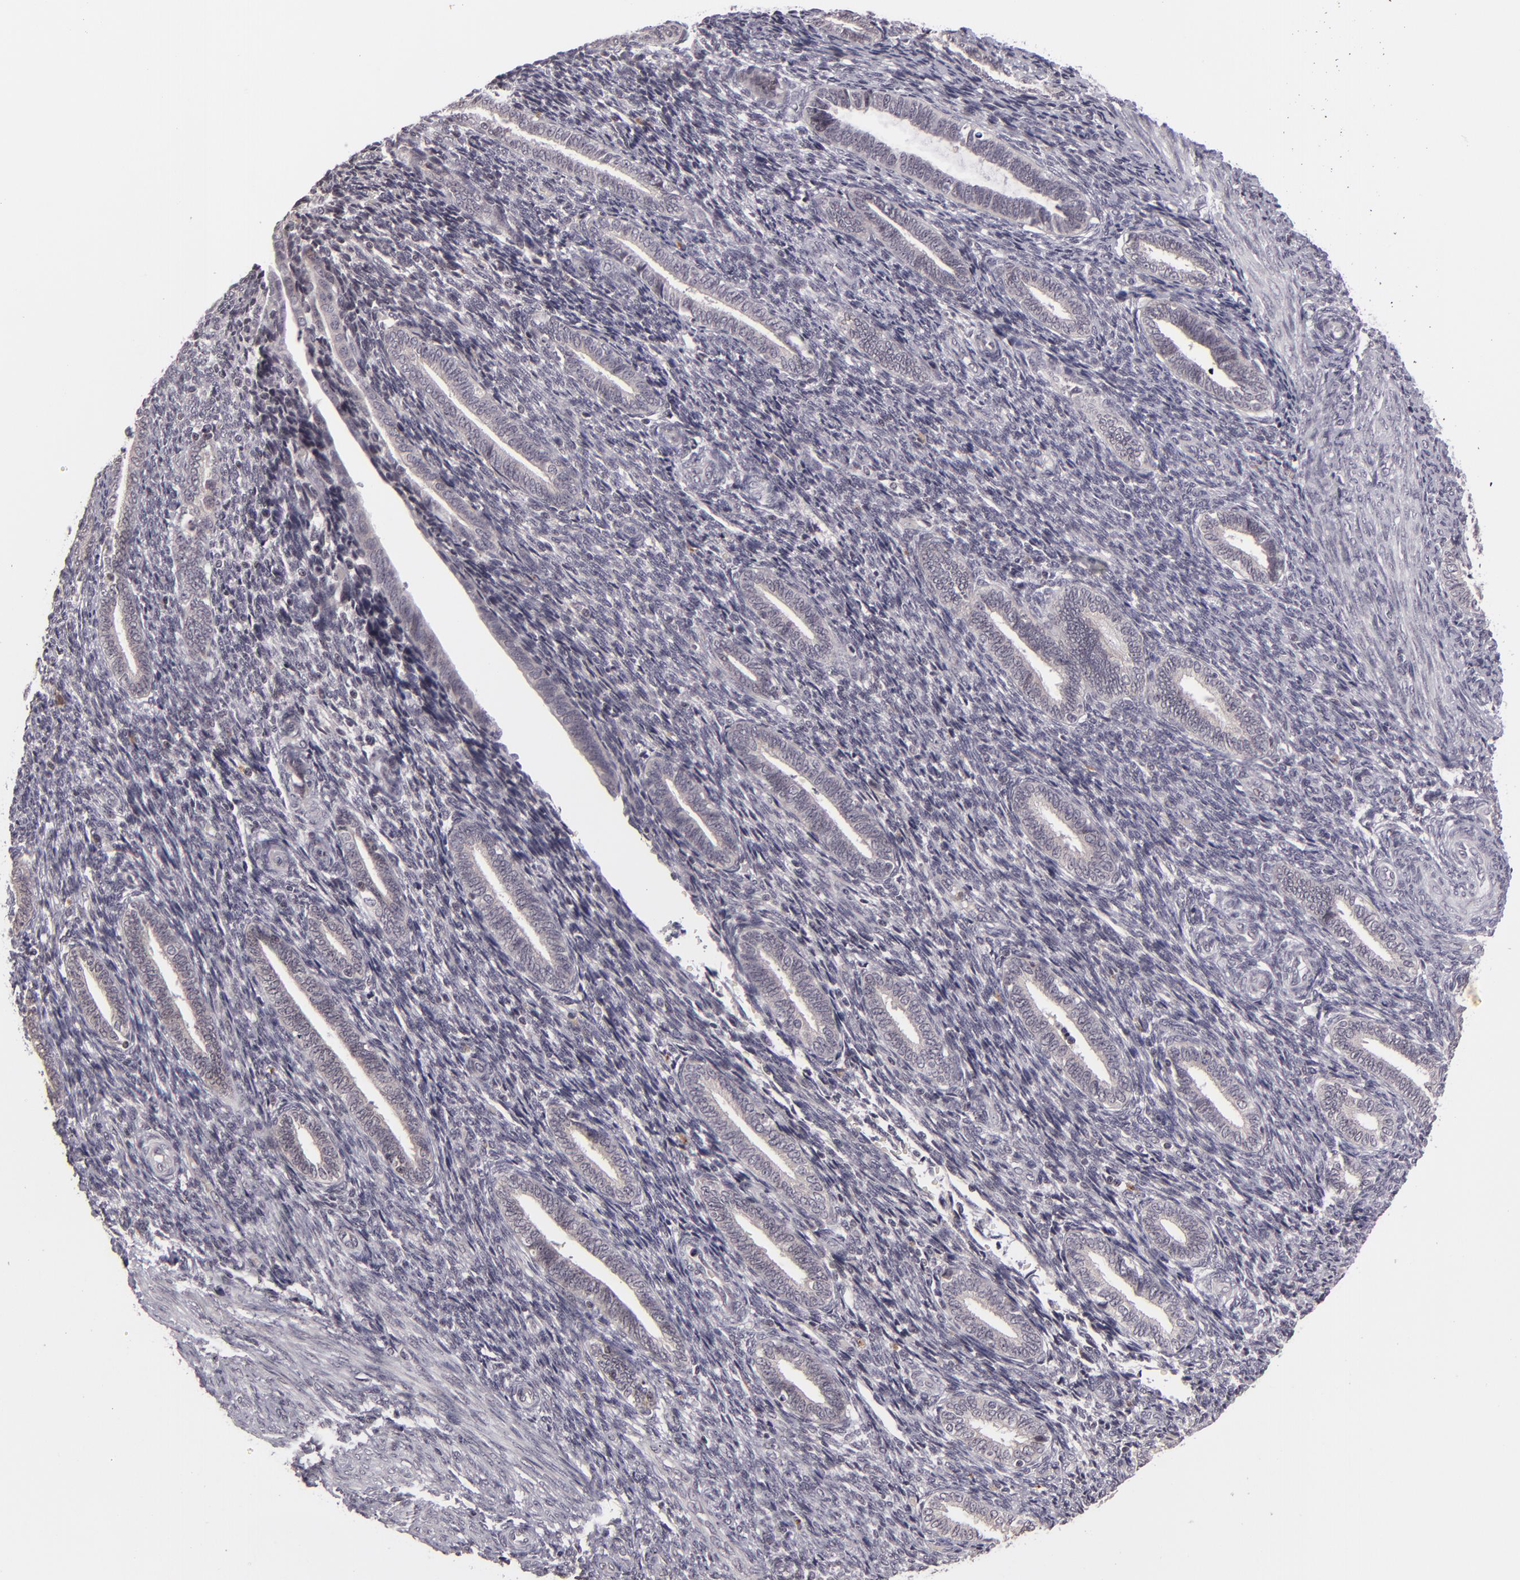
{"staining": {"intensity": "negative", "quantity": "none", "location": "none"}, "tissue": "endometrium", "cell_type": "Cells in endometrial stroma", "image_type": "normal", "snomed": [{"axis": "morphology", "description": "Normal tissue, NOS"}, {"axis": "topography", "description": "Endometrium"}], "caption": "A high-resolution image shows immunohistochemistry staining of normal endometrium, which reveals no significant positivity in cells in endometrial stroma.", "gene": "AKAP6", "patient": {"sex": "female", "age": 27}}